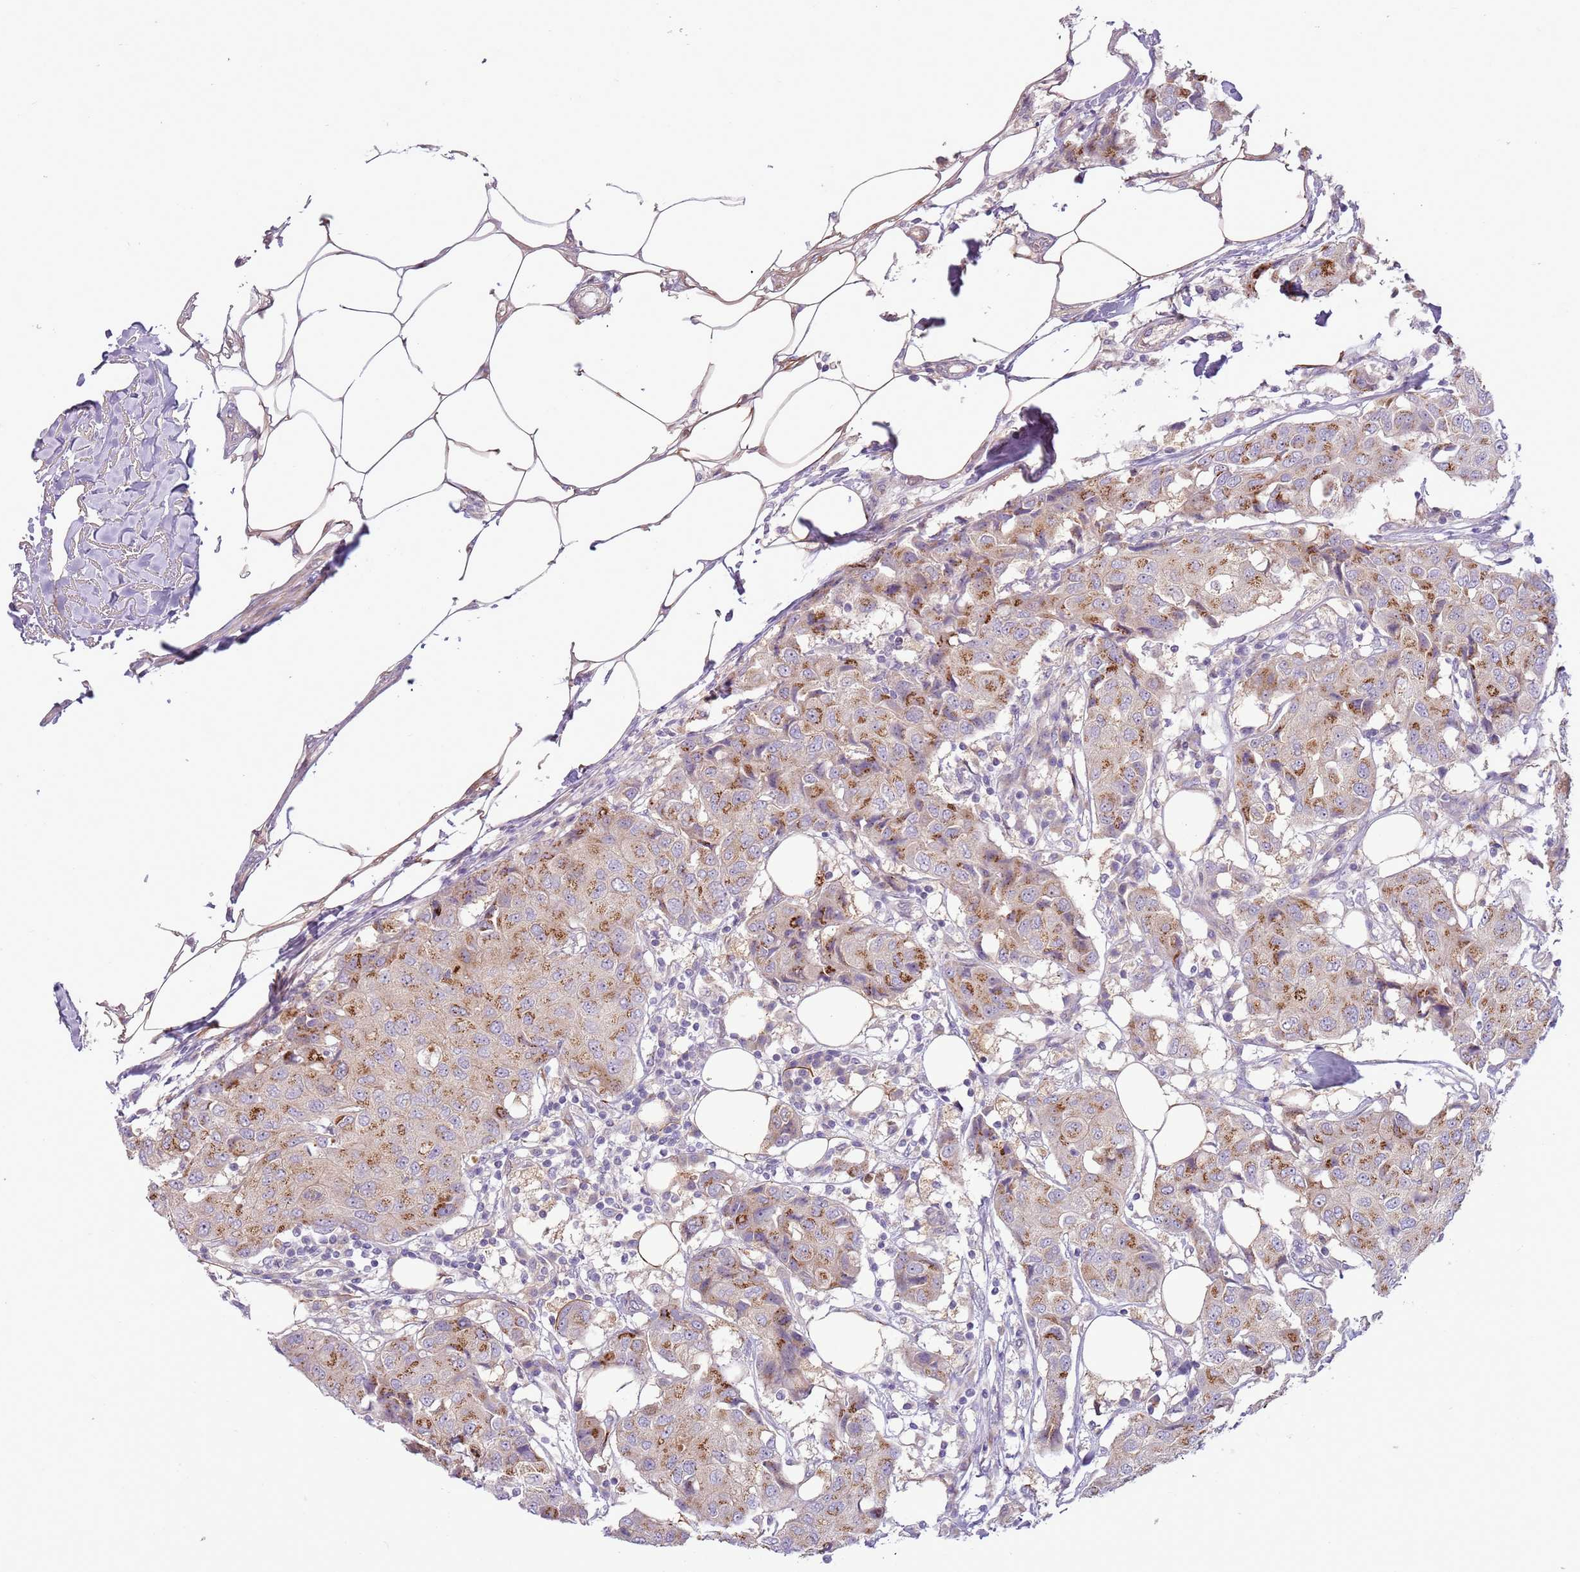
{"staining": {"intensity": "moderate", "quantity": "25%-75%", "location": "cytoplasmic/membranous"}, "tissue": "breast cancer", "cell_type": "Tumor cells", "image_type": "cancer", "snomed": [{"axis": "morphology", "description": "Duct carcinoma"}, {"axis": "topography", "description": "Breast"}], "caption": "Breast cancer stained with immunohistochemistry (IHC) demonstrates moderate cytoplasmic/membranous expression in about 25%-75% of tumor cells. The protein of interest is shown in brown color, while the nuclei are stained blue.", "gene": "MRO", "patient": {"sex": "female", "age": 80}}